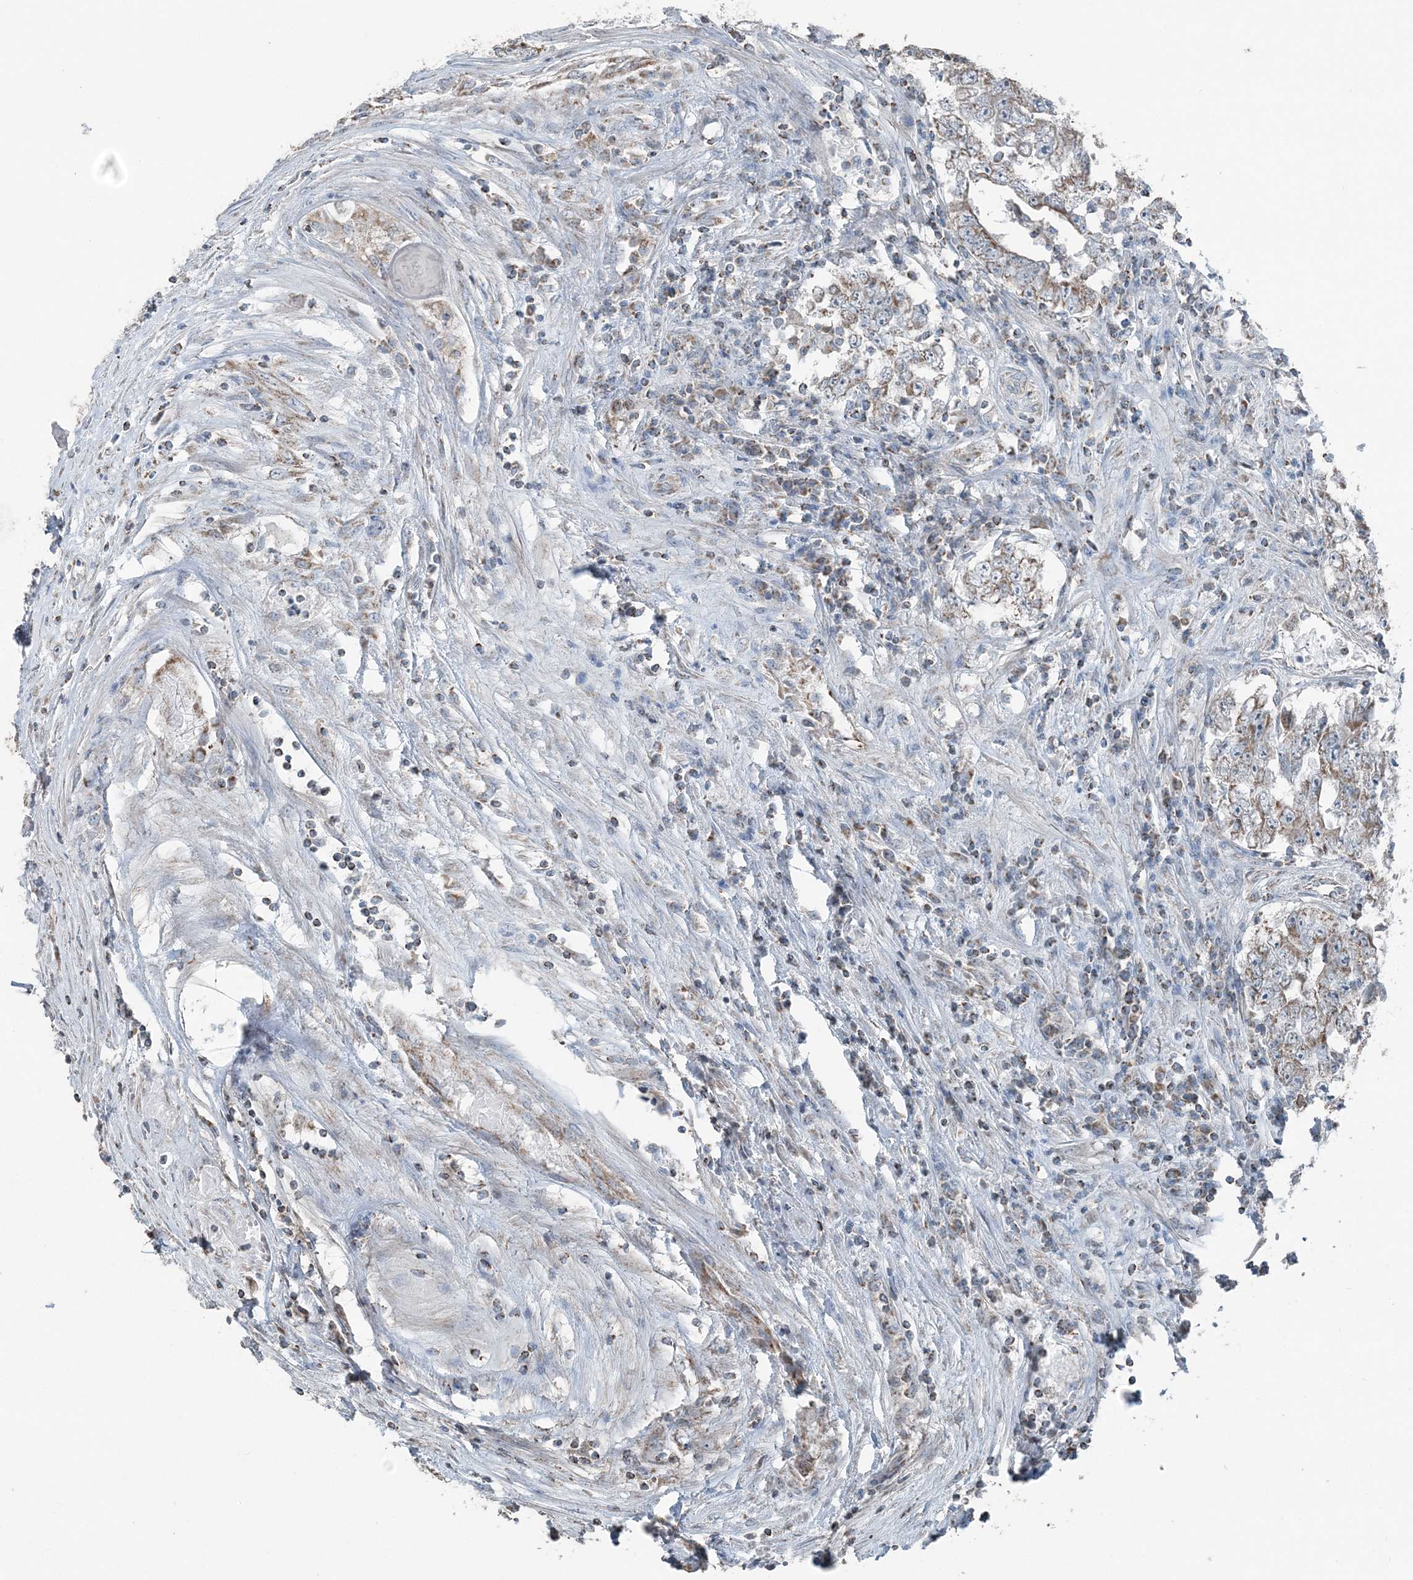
{"staining": {"intensity": "weak", "quantity": ">75%", "location": "cytoplasmic/membranous"}, "tissue": "testis cancer", "cell_type": "Tumor cells", "image_type": "cancer", "snomed": [{"axis": "morphology", "description": "Carcinoma, Embryonal, NOS"}, {"axis": "topography", "description": "Testis"}], "caption": "Tumor cells exhibit weak cytoplasmic/membranous positivity in about >75% of cells in testis cancer (embryonal carcinoma).", "gene": "SUCLG1", "patient": {"sex": "male", "age": 25}}